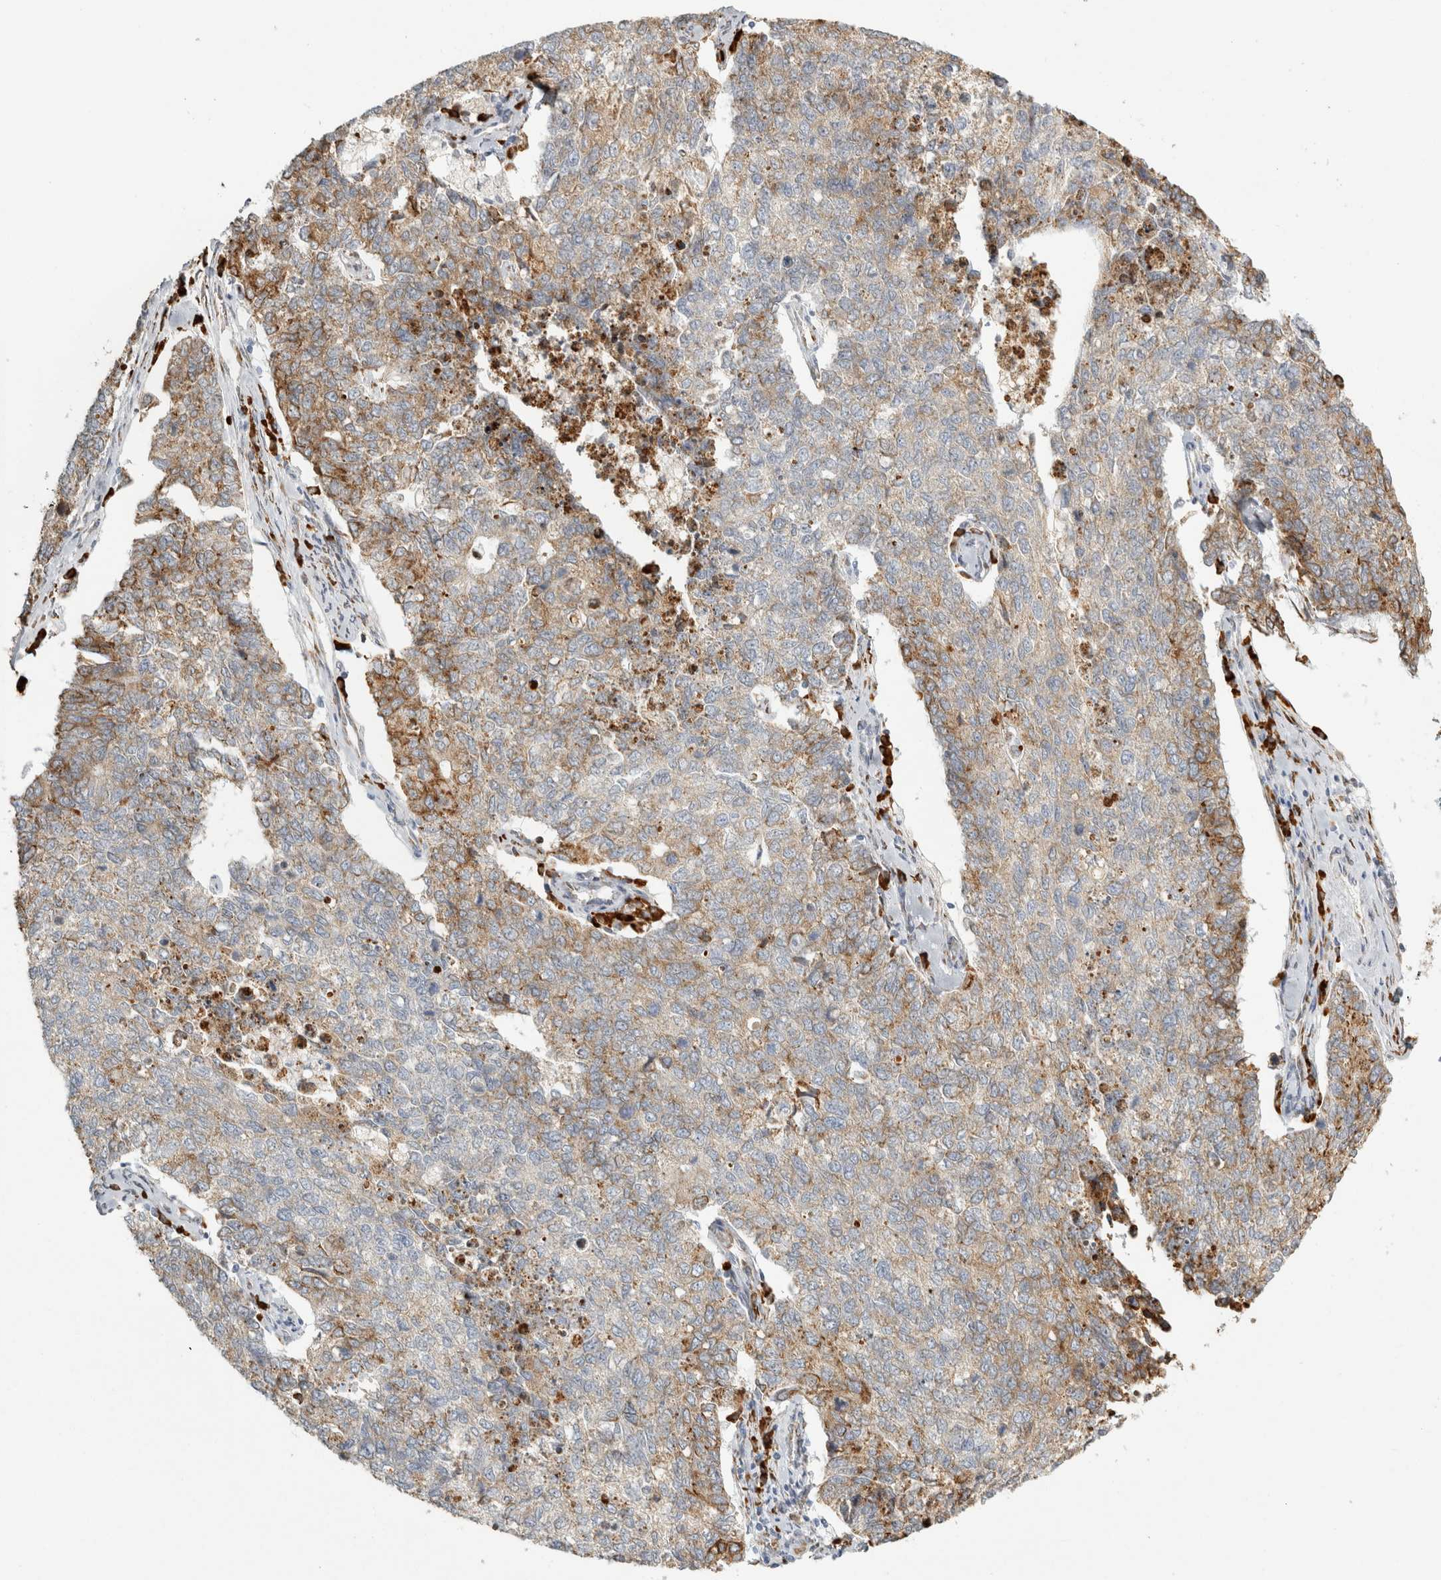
{"staining": {"intensity": "strong", "quantity": "25%-75%", "location": "cytoplasmic/membranous"}, "tissue": "cervical cancer", "cell_type": "Tumor cells", "image_type": "cancer", "snomed": [{"axis": "morphology", "description": "Squamous cell carcinoma, NOS"}, {"axis": "topography", "description": "Cervix"}], "caption": "A micrograph of cervical squamous cell carcinoma stained for a protein reveals strong cytoplasmic/membranous brown staining in tumor cells.", "gene": "OSTN", "patient": {"sex": "female", "age": 63}}